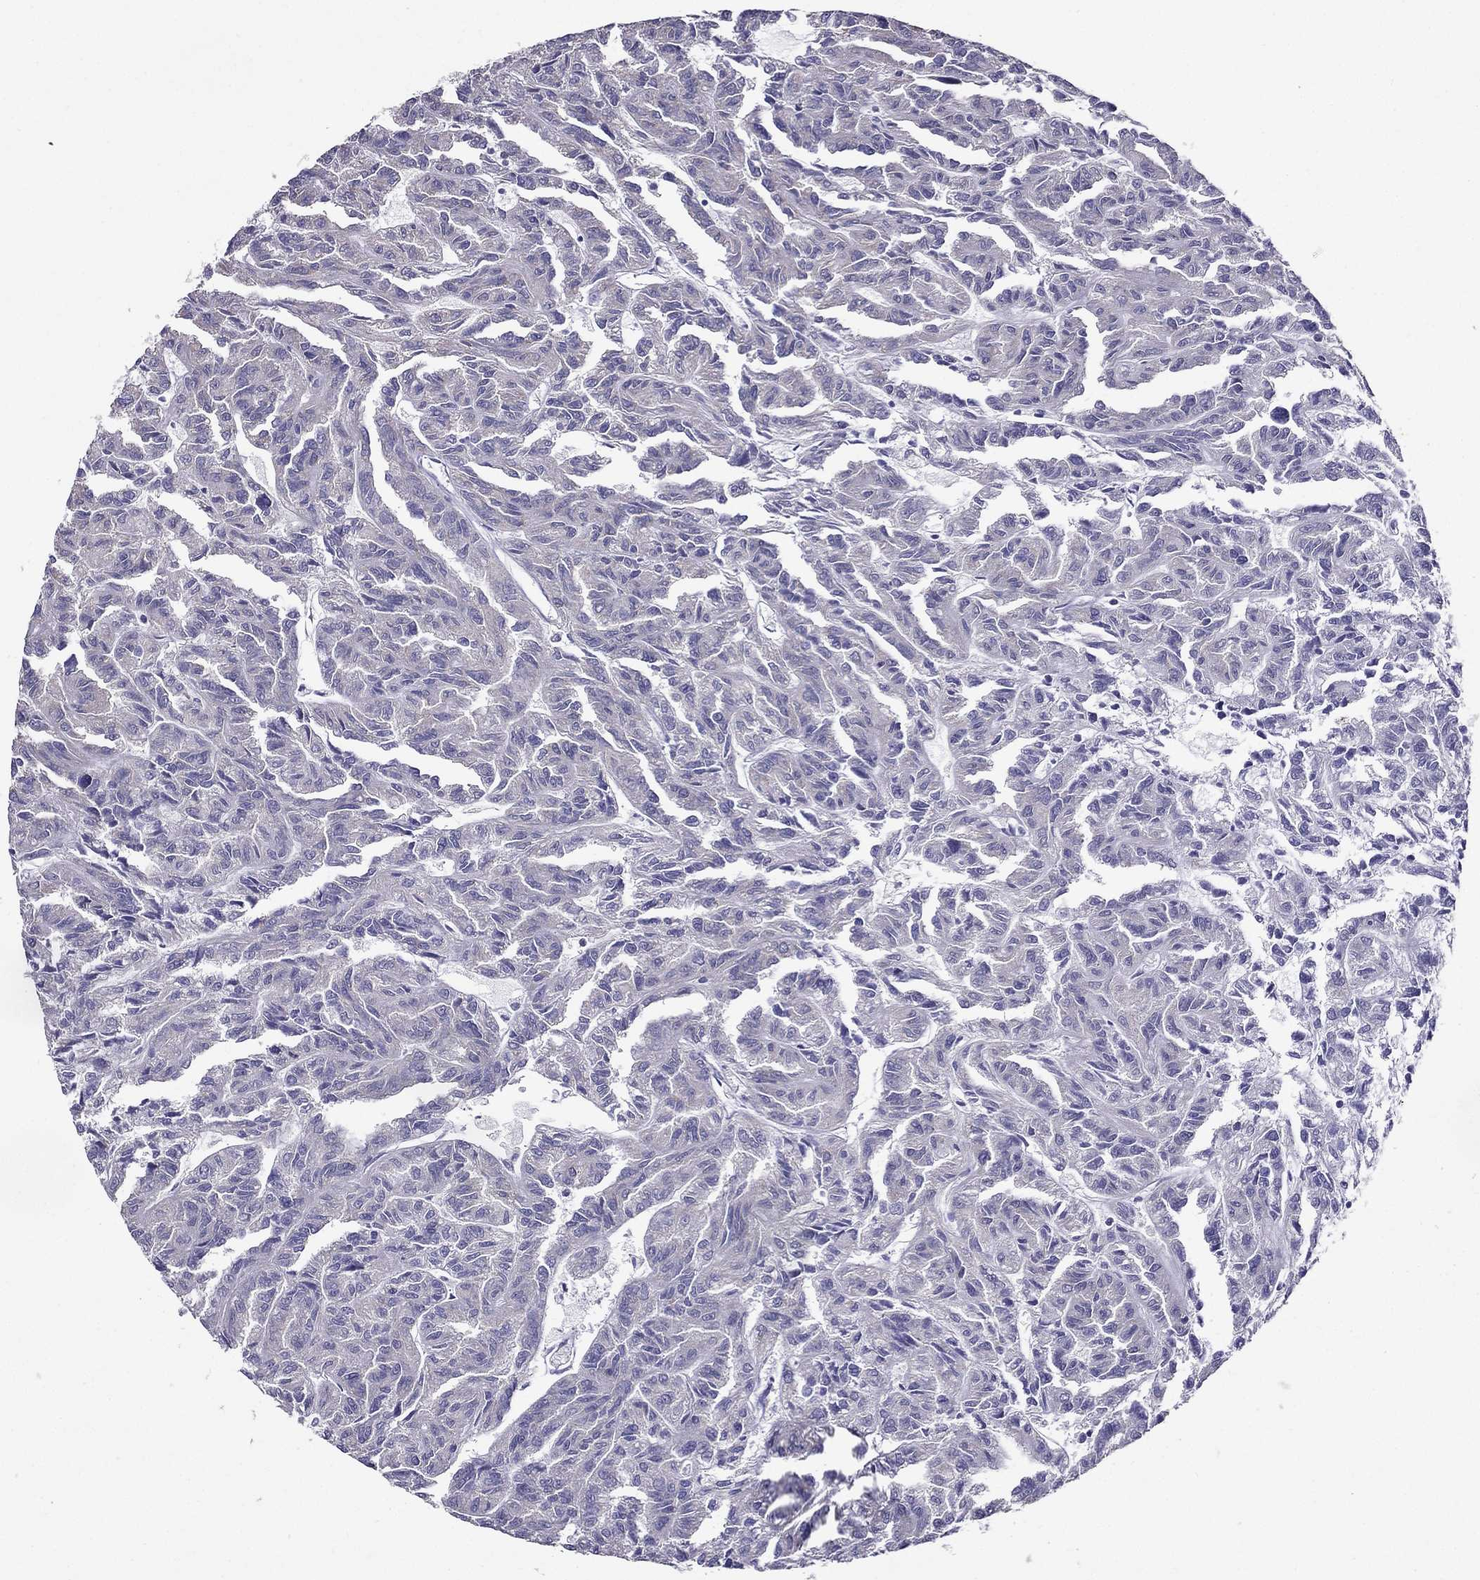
{"staining": {"intensity": "negative", "quantity": "none", "location": "none"}, "tissue": "renal cancer", "cell_type": "Tumor cells", "image_type": "cancer", "snomed": [{"axis": "morphology", "description": "Adenocarcinoma, NOS"}, {"axis": "topography", "description": "Kidney"}], "caption": "DAB (3,3'-diaminobenzidine) immunohistochemical staining of human renal cancer (adenocarcinoma) exhibits no significant expression in tumor cells.", "gene": "AAK1", "patient": {"sex": "male", "age": 79}}